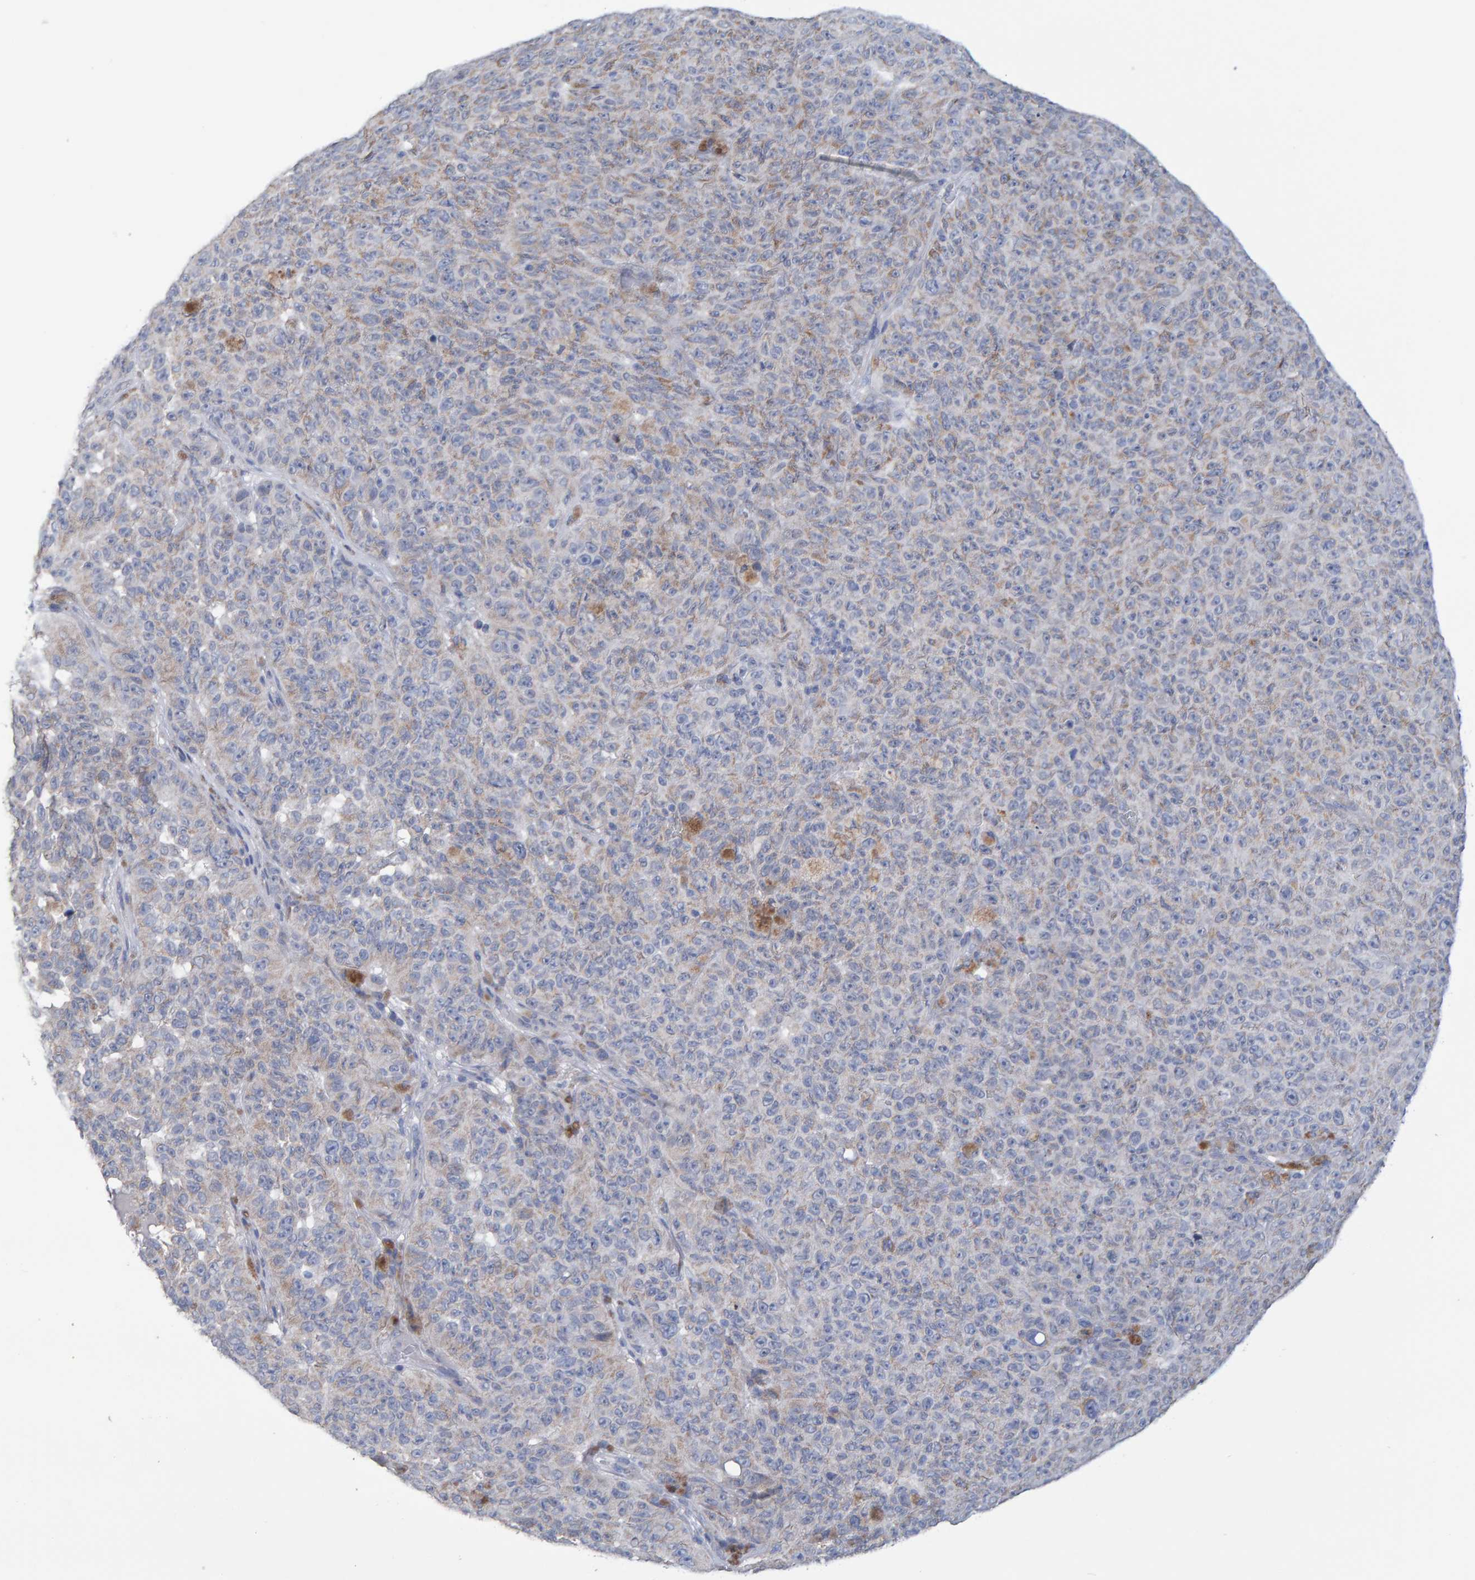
{"staining": {"intensity": "negative", "quantity": "none", "location": "none"}, "tissue": "melanoma", "cell_type": "Tumor cells", "image_type": "cancer", "snomed": [{"axis": "morphology", "description": "Malignant melanoma, NOS"}, {"axis": "topography", "description": "Skin"}], "caption": "A micrograph of human melanoma is negative for staining in tumor cells.", "gene": "USP43", "patient": {"sex": "female", "age": 82}}